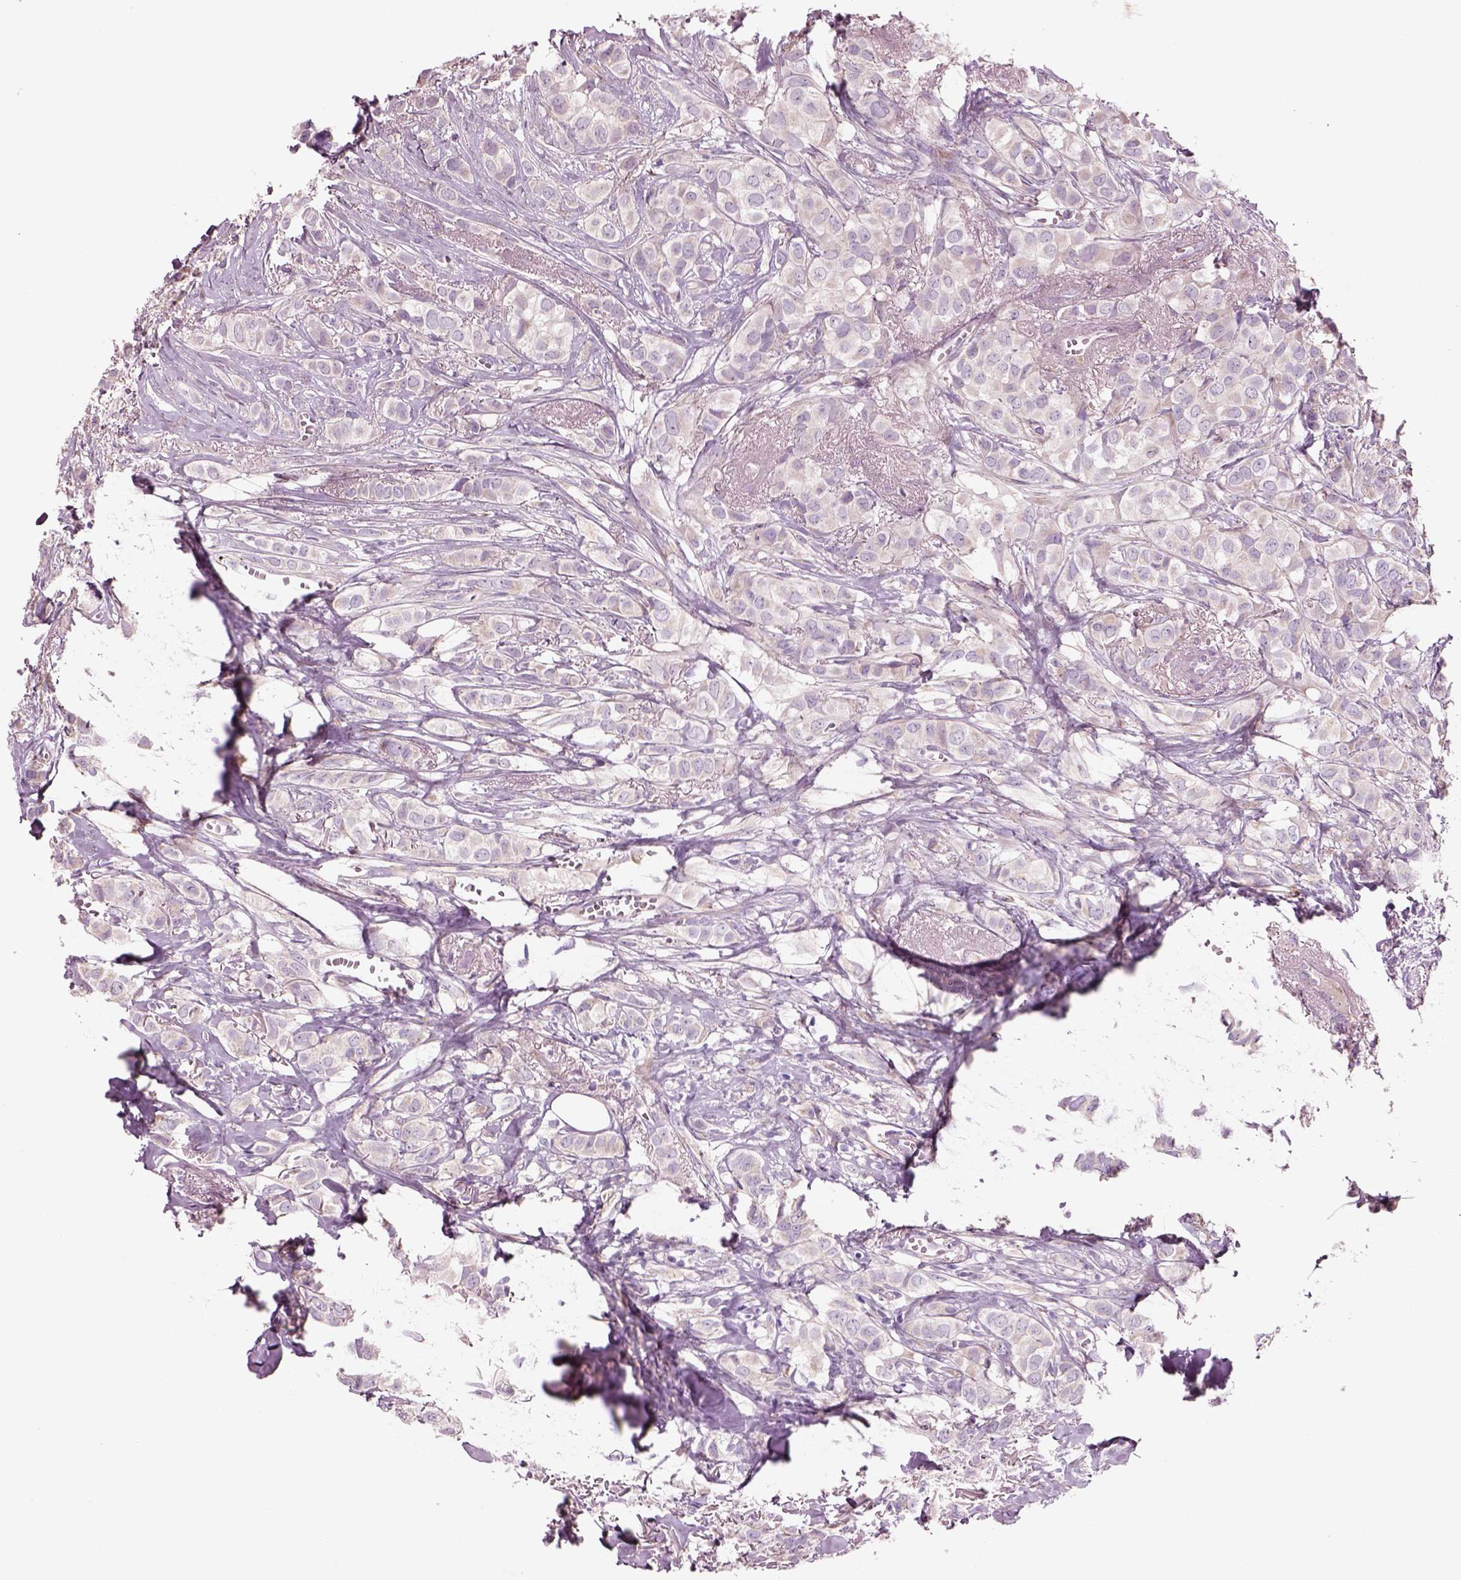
{"staining": {"intensity": "negative", "quantity": "none", "location": "none"}, "tissue": "breast cancer", "cell_type": "Tumor cells", "image_type": "cancer", "snomed": [{"axis": "morphology", "description": "Duct carcinoma"}, {"axis": "topography", "description": "Breast"}], "caption": "The photomicrograph reveals no significant positivity in tumor cells of breast intraductal carcinoma.", "gene": "PLPP7", "patient": {"sex": "female", "age": 85}}